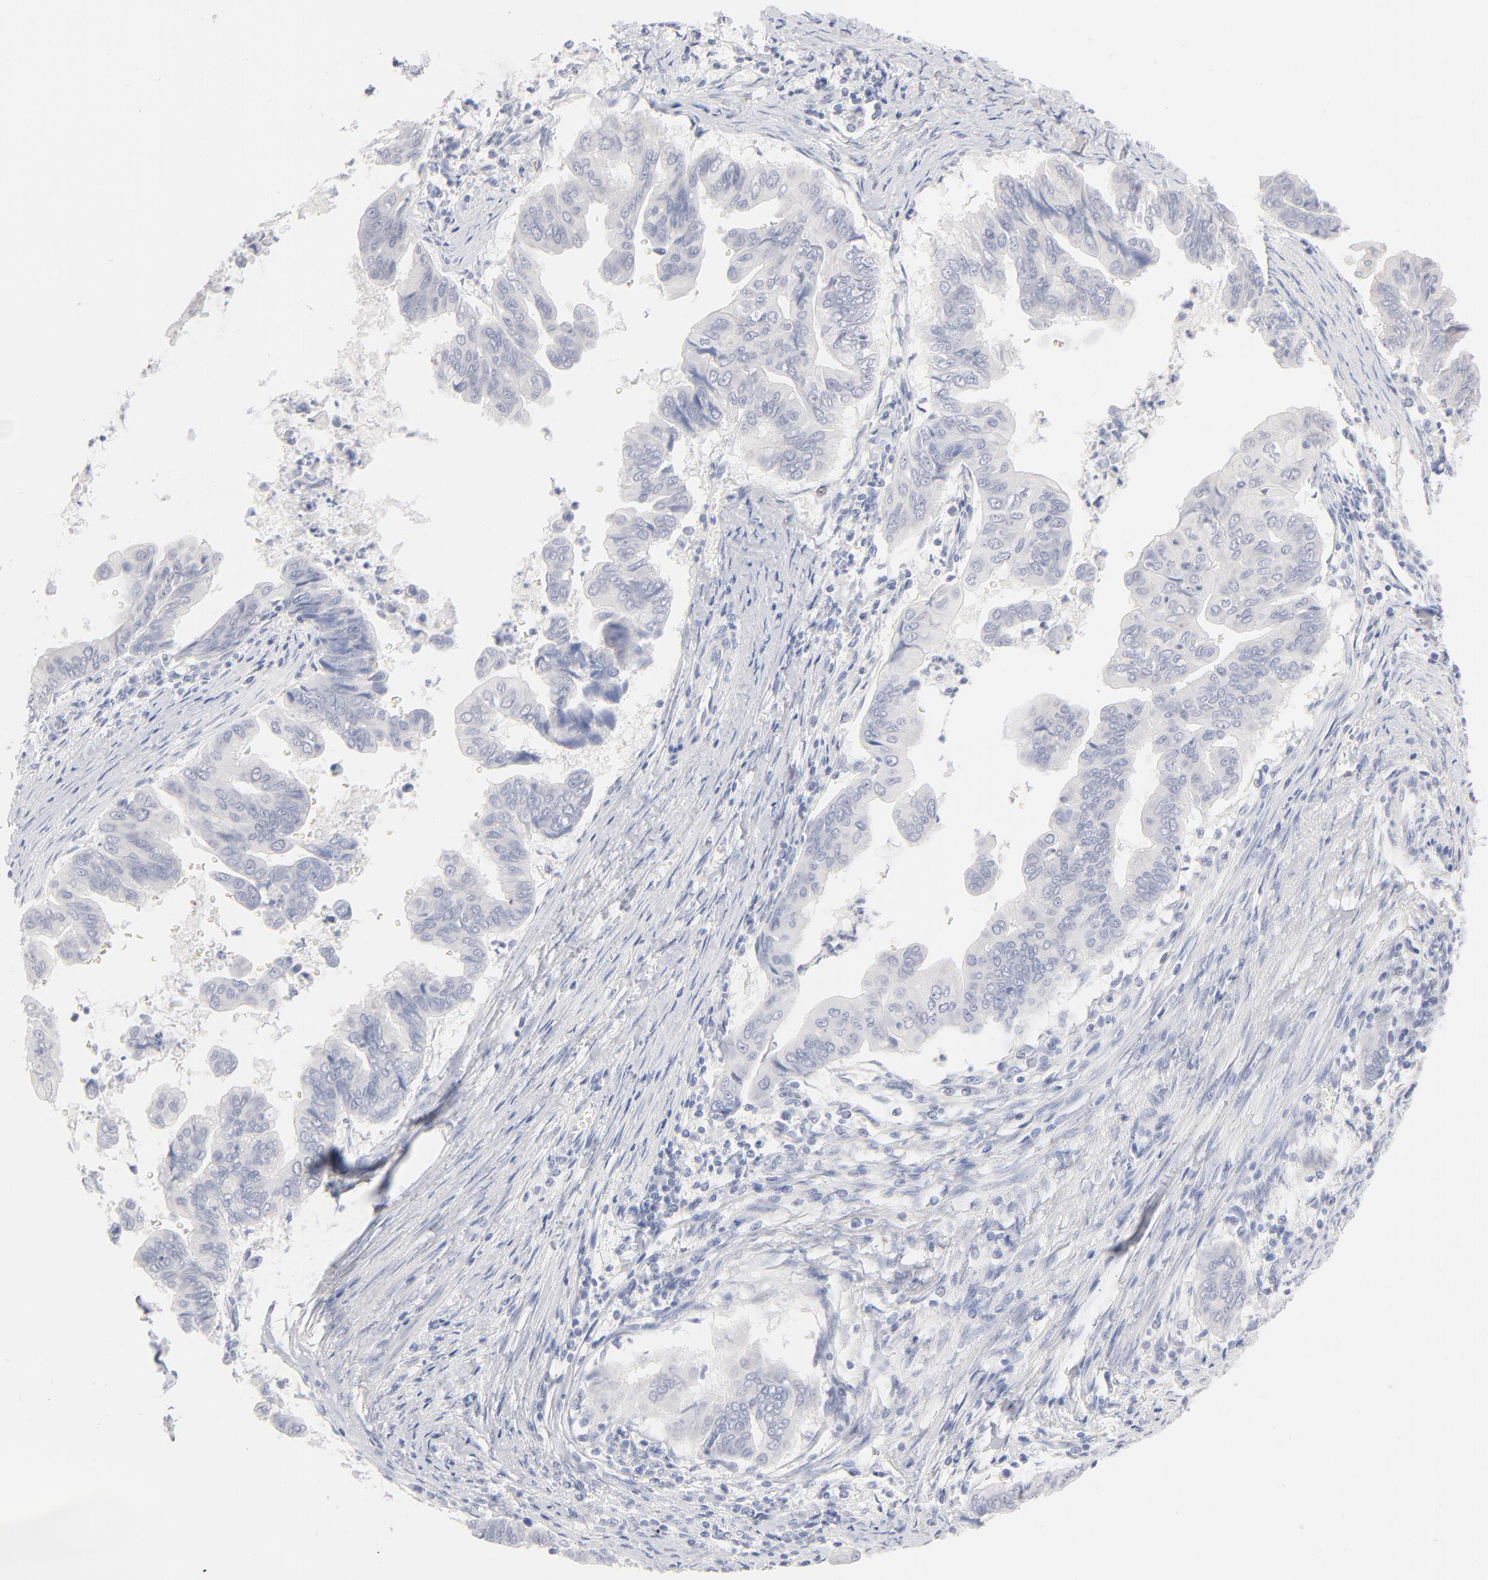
{"staining": {"intensity": "negative", "quantity": "none", "location": "none"}, "tissue": "stomach cancer", "cell_type": "Tumor cells", "image_type": "cancer", "snomed": [{"axis": "morphology", "description": "Adenocarcinoma, NOS"}, {"axis": "topography", "description": "Stomach, upper"}], "caption": "Immunohistochemical staining of stomach adenocarcinoma demonstrates no significant staining in tumor cells.", "gene": "ONECUT1", "patient": {"sex": "male", "age": 80}}